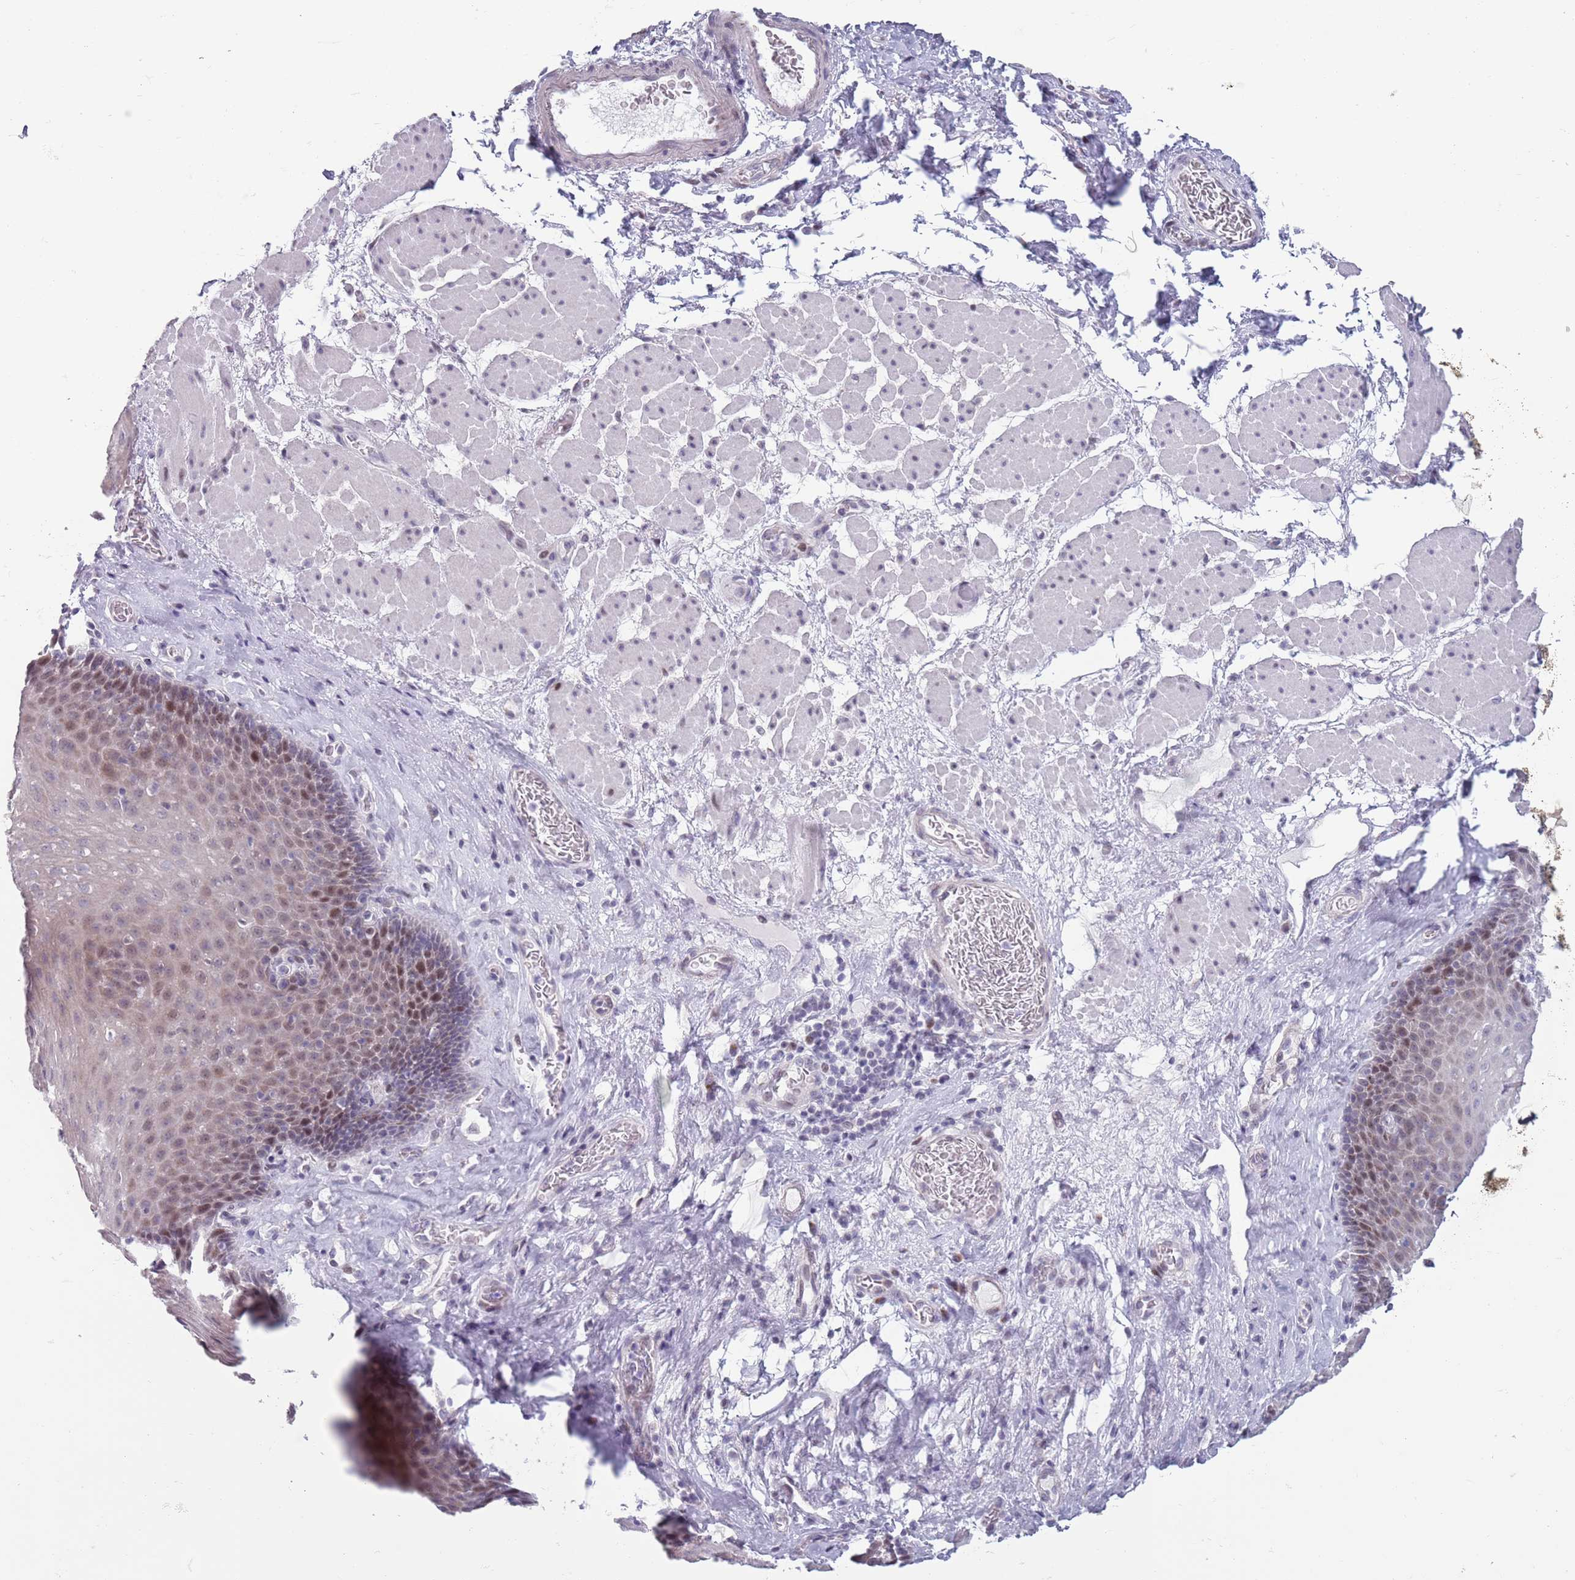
{"staining": {"intensity": "moderate", "quantity": "25%-75%", "location": "cytoplasmic/membranous,nuclear"}, "tissue": "esophagus", "cell_type": "Squamous epithelial cells", "image_type": "normal", "snomed": [{"axis": "morphology", "description": "Normal tissue, NOS"}, {"axis": "topography", "description": "Esophagus"}], "caption": "Immunohistochemistry of benign human esophagus exhibits medium levels of moderate cytoplasmic/membranous,nuclear expression in about 25%-75% of squamous epithelial cells. Using DAB (brown) and hematoxylin (blue) stains, captured at high magnification using brightfield microscopy.", "gene": "ZKSCAN2", "patient": {"sex": "female", "age": 66}}